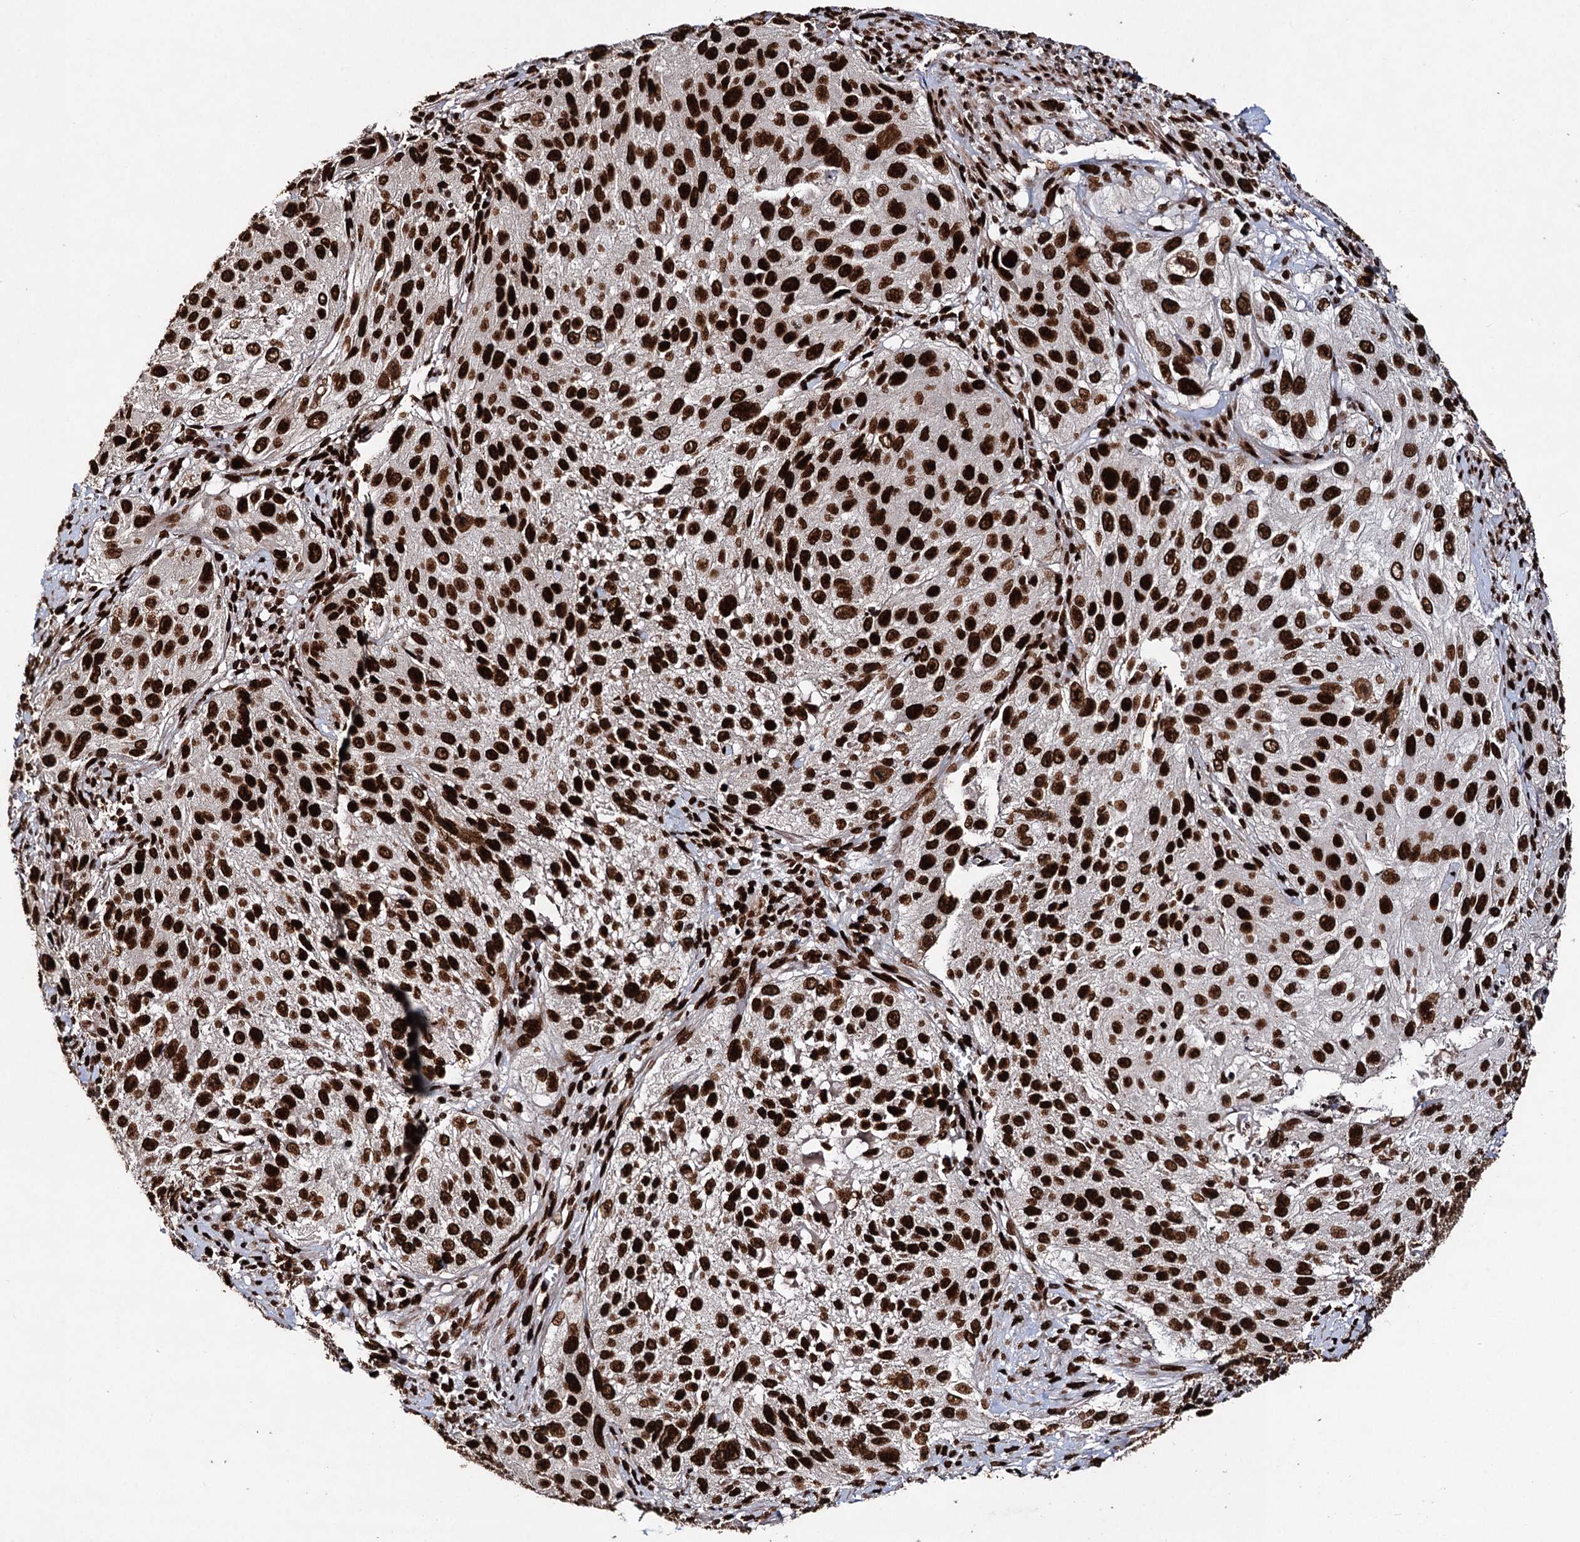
{"staining": {"intensity": "strong", "quantity": ">75%", "location": "nuclear"}, "tissue": "cervical cancer", "cell_type": "Tumor cells", "image_type": "cancer", "snomed": [{"axis": "morphology", "description": "Squamous cell carcinoma, NOS"}, {"axis": "topography", "description": "Cervix"}], "caption": "Strong nuclear protein positivity is appreciated in about >75% of tumor cells in cervical cancer (squamous cell carcinoma).", "gene": "MATR3", "patient": {"sex": "female", "age": 42}}